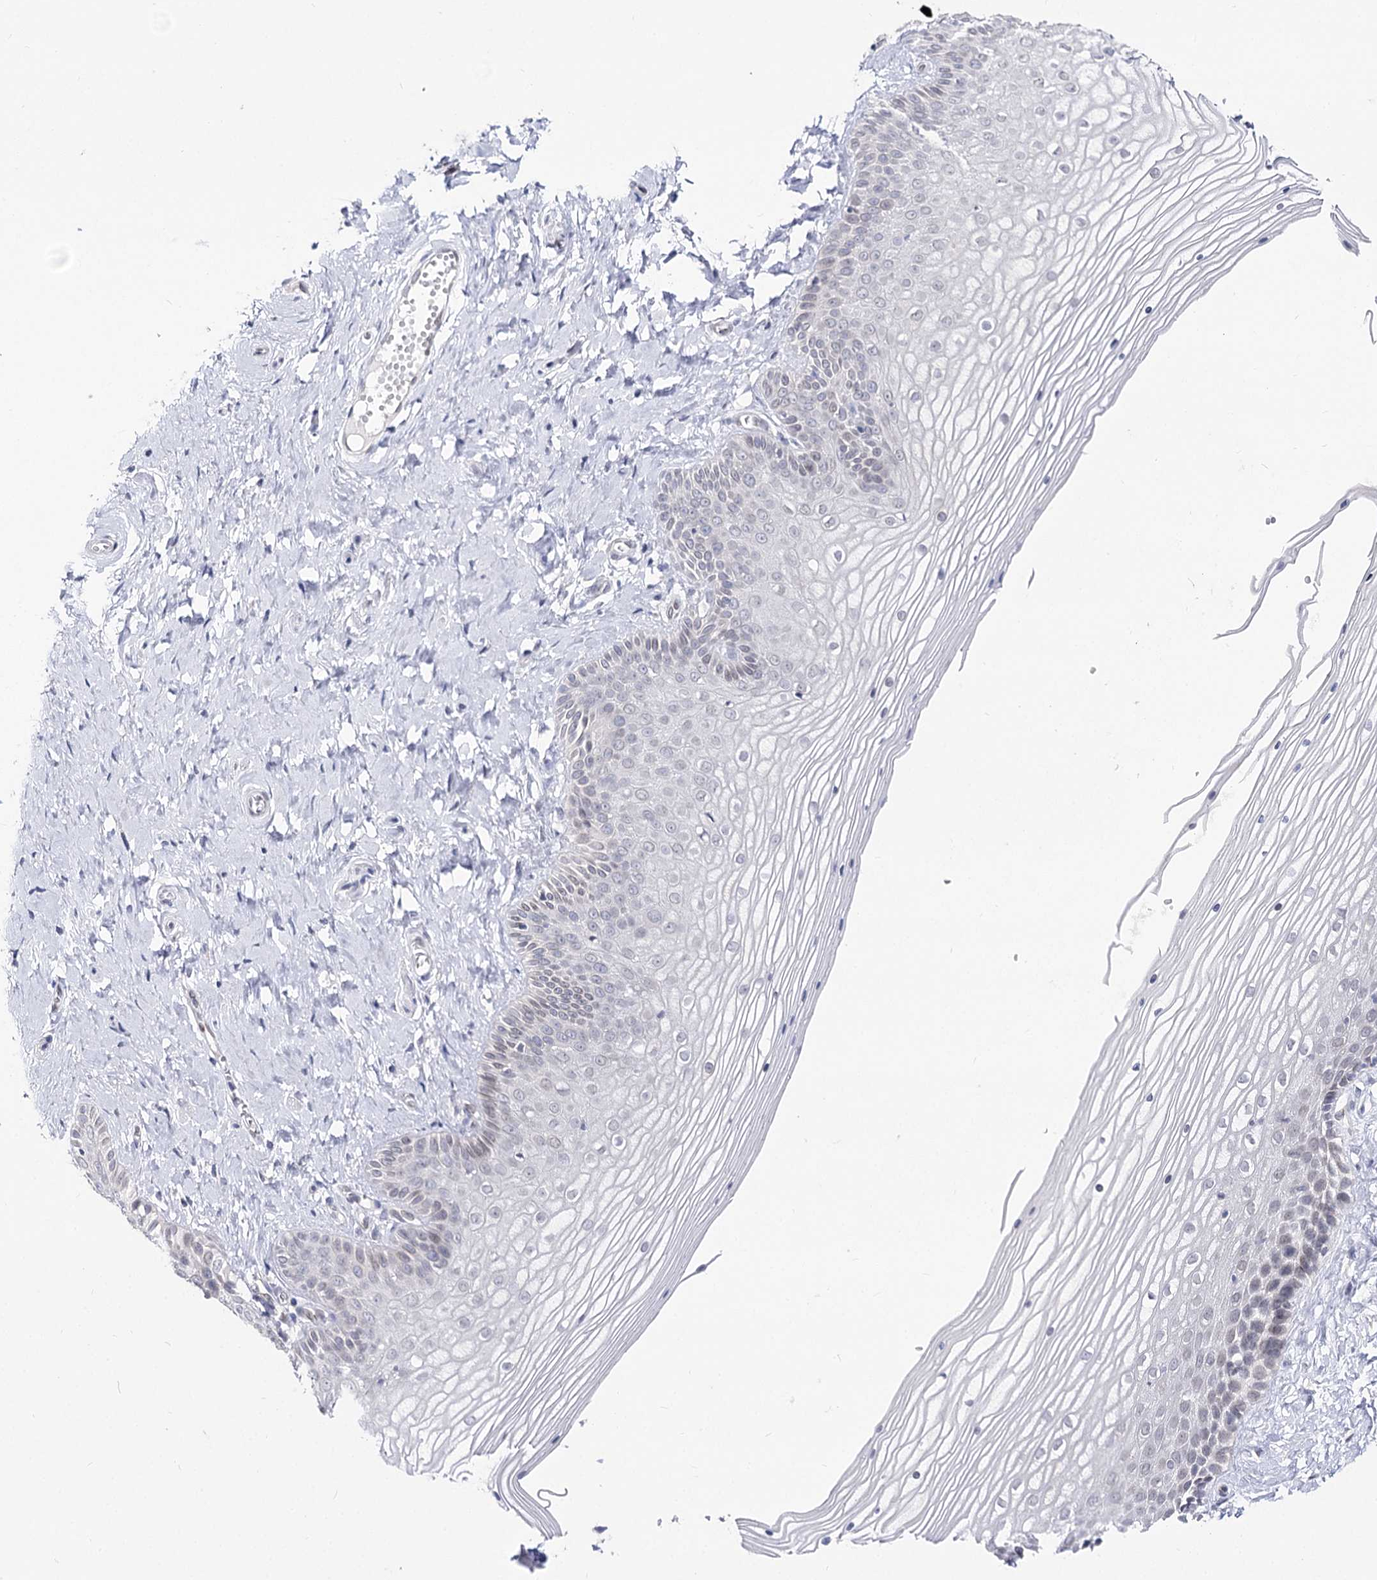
{"staining": {"intensity": "weak", "quantity": "<25%", "location": "cytoplasmic/membranous,nuclear"}, "tissue": "vagina", "cell_type": "Squamous epithelial cells", "image_type": "normal", "snomed": [{"axis": "morphology", "description": "Normal tissue, NOS"}, {"axis": "topography", "description": "Vagina"}, {"axis": "topography", "description": "Cervix"}], "caption": "An immunohistochemistry (IHC) image of normal vagina is shown. There is no staining in squamous epithelial cells of vagina.", "gene": "TMEM201", "patient": {"sex": "female", "age": 40}}